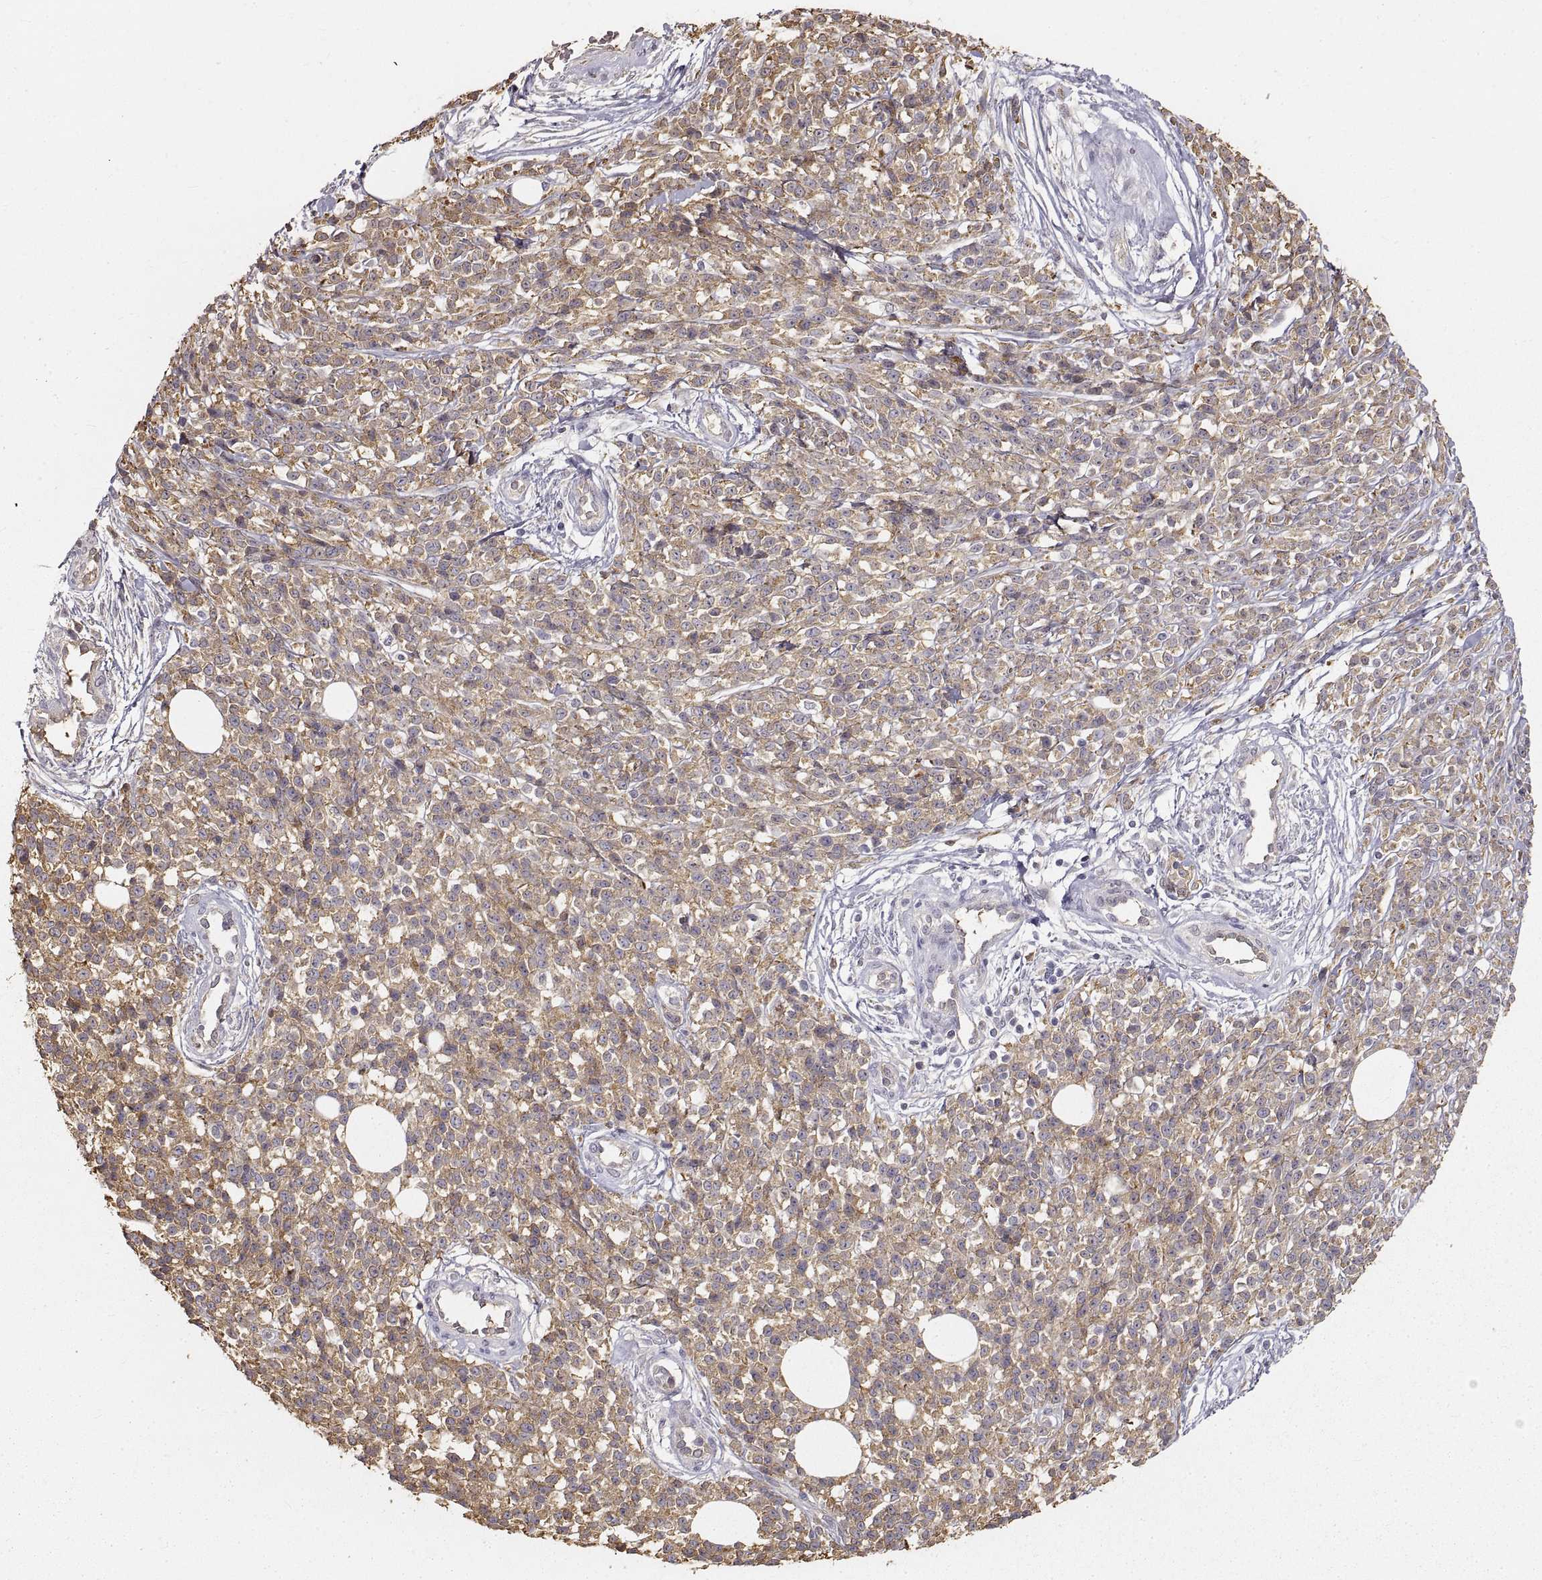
{"staining": {"intensity": "moderate", "quantity": ">75%", "location": "cytoplasmic/membranous"}, "tissue": "melanoma", "cell_type": "Tumor cells", "image_type": "cancer", "snomed": [{"axis": "morphology", "description": "Malignant melanoma, NOS"}, {"axis": "topography", "description": "Skin"}, {"axis": "topography", "description": "Skin of trunk"}], "caption": "Protein expression analysis of human malignant melanoma reveals moderate cytoplasmic/membranous positivity in about >75% of tumor cells.", "gene": "HSP90AB1", "patient": {"sex": "male", "age": 74}}